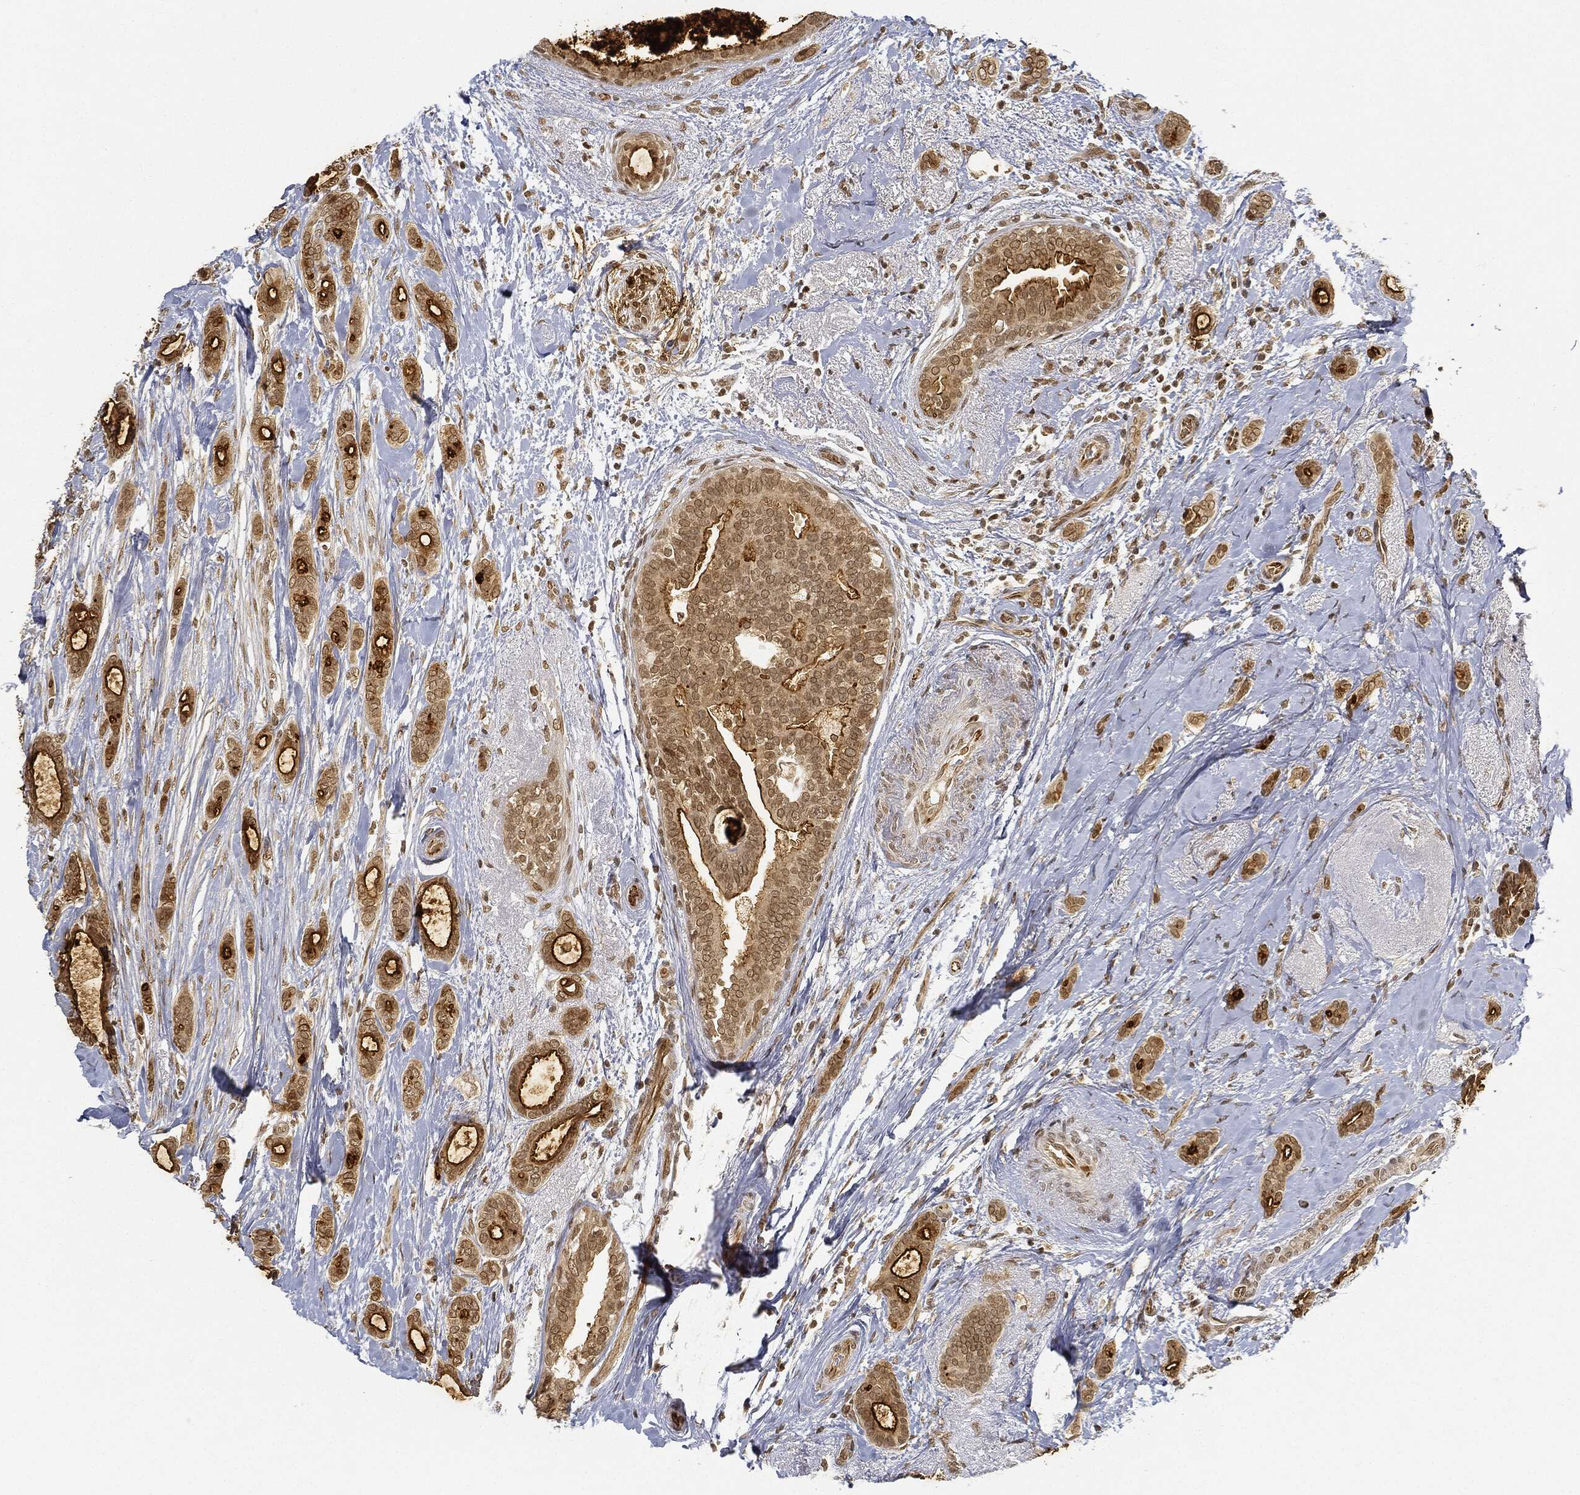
{"staining": {"intensity": "weak", "quantity": ">75%", "location": "cytoplasmic/membranous,nuclear"}, "tissue": "breast cancer", "cell_type": "Tumor cells", "image_type": "cancer", "snomed": [{"axis": "morphology", "description": "Duct carcinoma"}, {"axis": "topography", "description": "Breast"}], "caption": "Human breast cancer (invasive ductal carcinoma) stained with a brown dye exhibits weak cytoplasmic/membranous and nuclear positive positivity in approximately >75% of tumor cells.", "gene": "CIB1", "patient": {"sex": "female", "age": 51}}